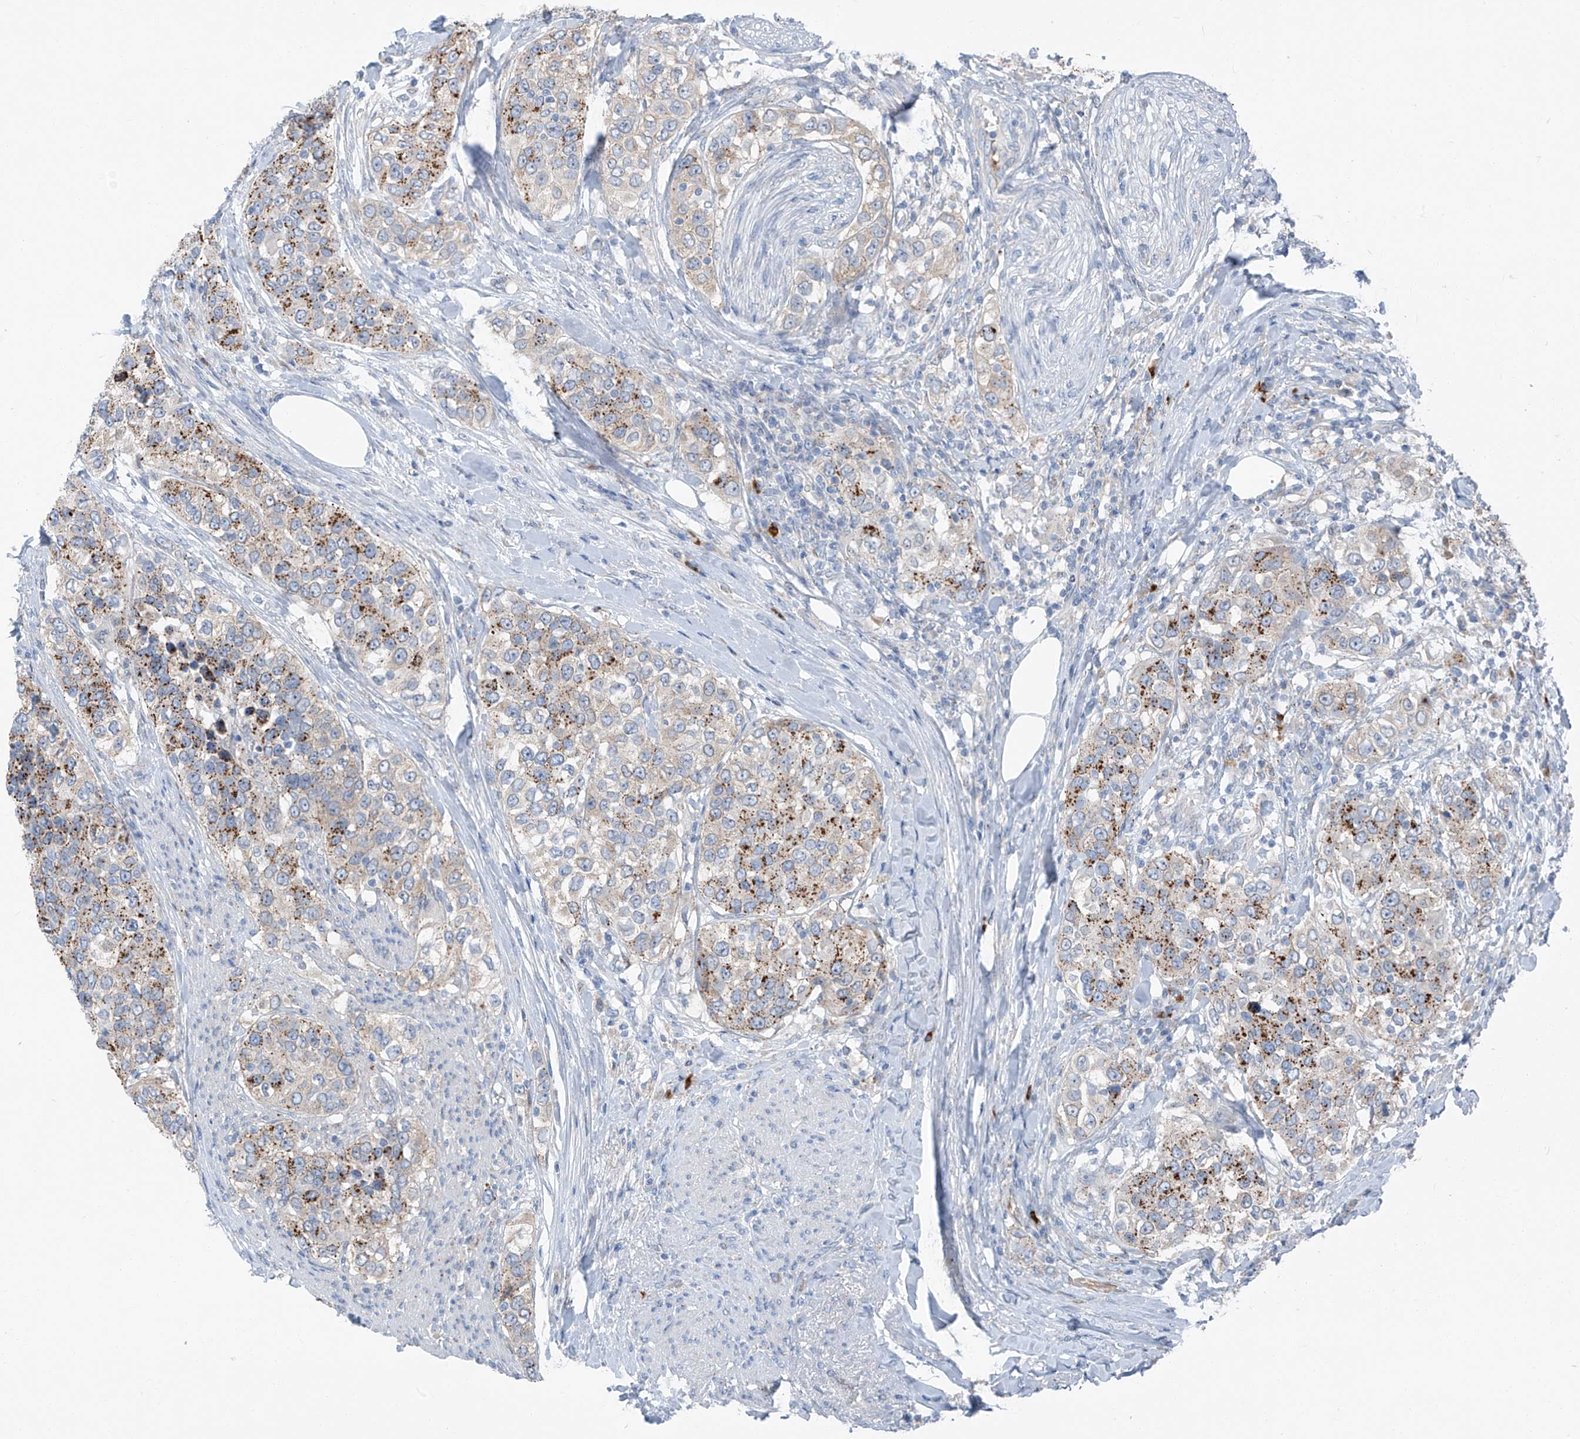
{"staining": {"intensity": "moderate", "quantity": "<25%", "location": "cytoplasmic/membranous"}, "tissue": "urothelial cancer", "cell_type": "Tumor cells", "image_type": "cancer", "snomed": [{"axis": "morphology", "description": "Urothelial carcinoma, High grade"}, {"axis": "topography", "description": "Urinary bladder"}], "caption": "Immunohistochemistry (DAB) staining of human urothelial cancer reveals moderate cytoplasmic/membranous protein expression in about <25% of tumor cells.", "gene": "CHMP2B", "patient": {"sex": "female", "age": 80}}